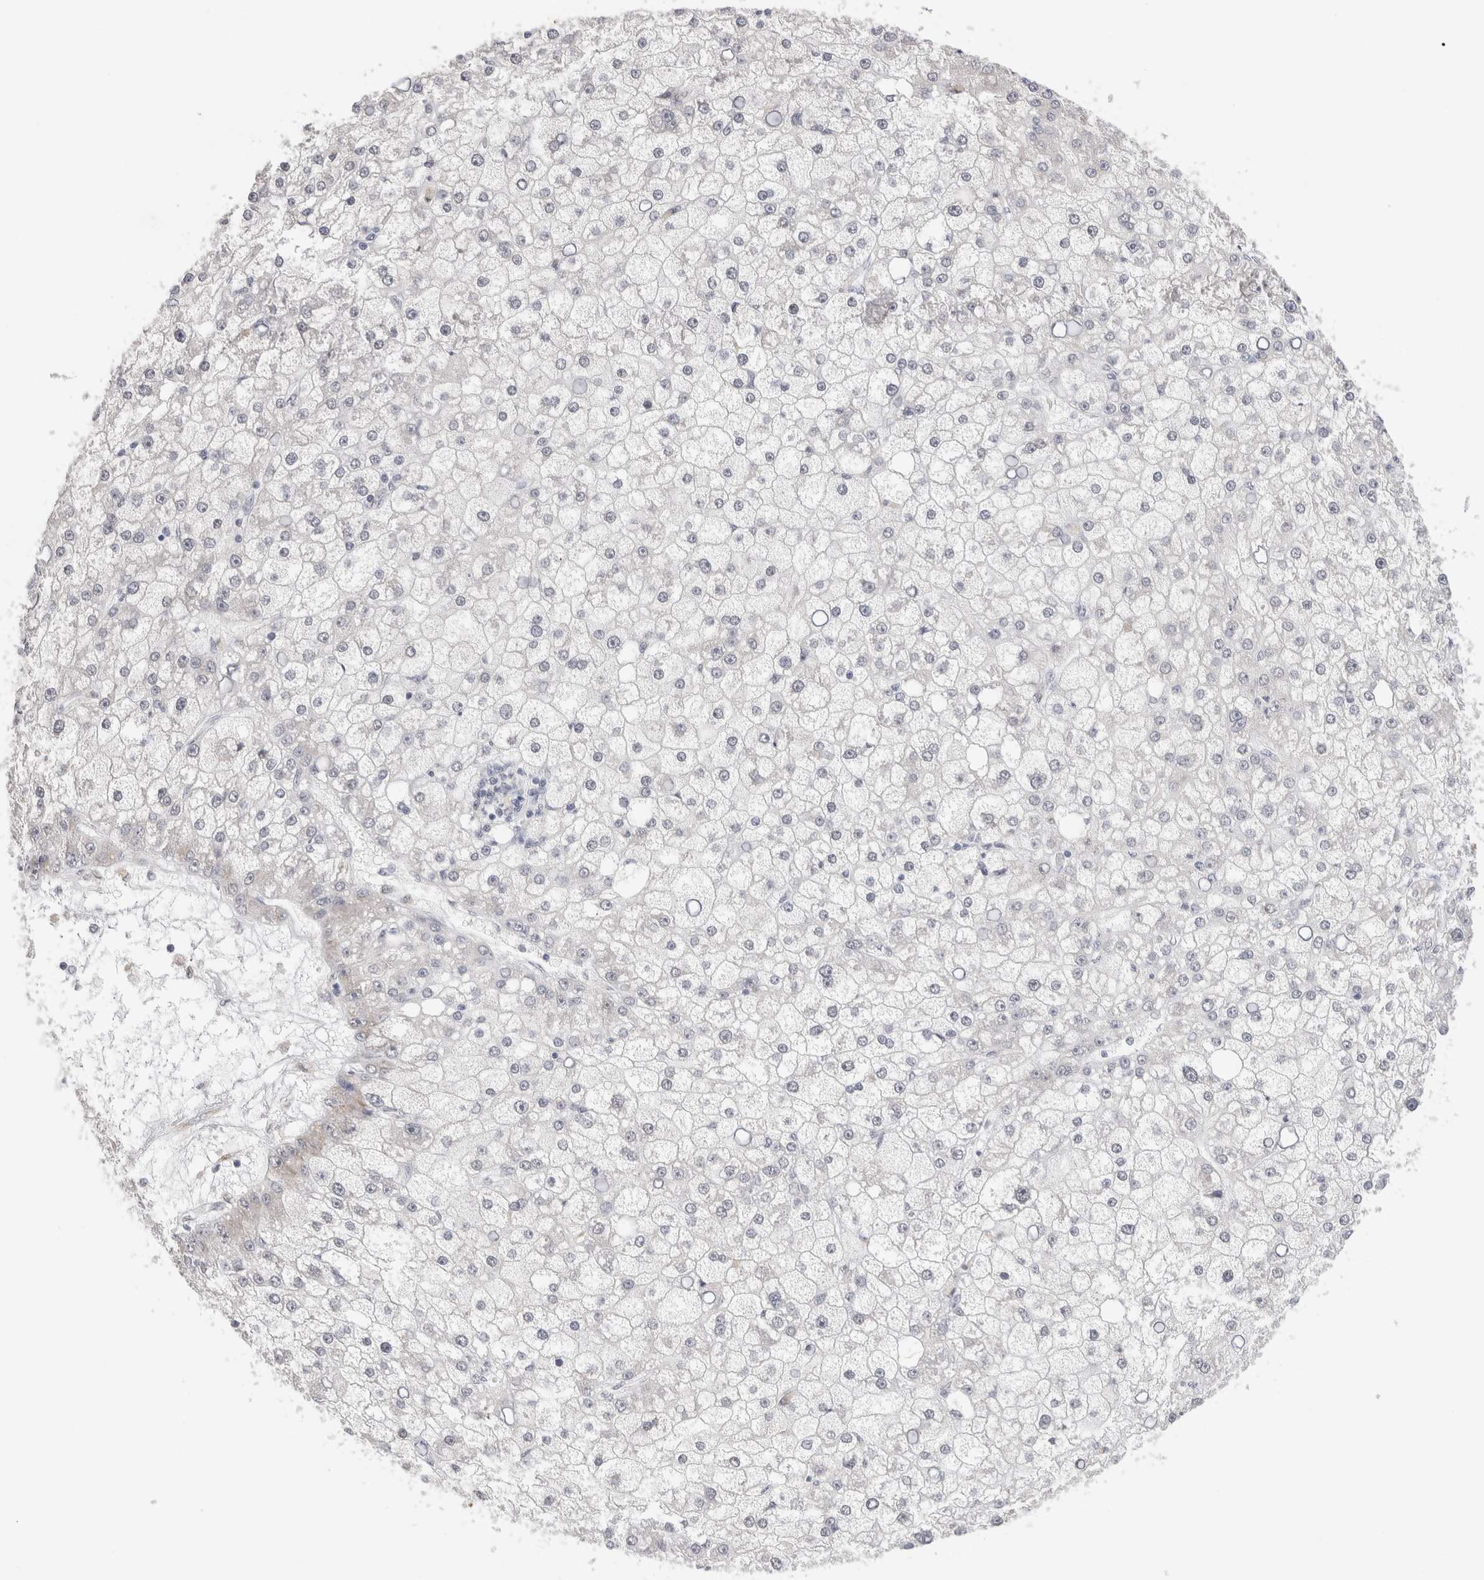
{"staining": {"intensity": "negative", "quantity": "none", "location": "none"}, "tissue": "liver cancer", "cell_type": "Tumor cells", "image_type": "cancer", "snomed": [{"axis": "morphology", "description": "Carcinoma, Hepatocellular, NOS"}, {"axis": "topography", "description": "Liver"}], "caption": "There is no significant positivity in tumor cells of hepatocellular carcinoma (liver).", "gene": "HDLBP", "patient": {"sex": "male", "age": 67}}